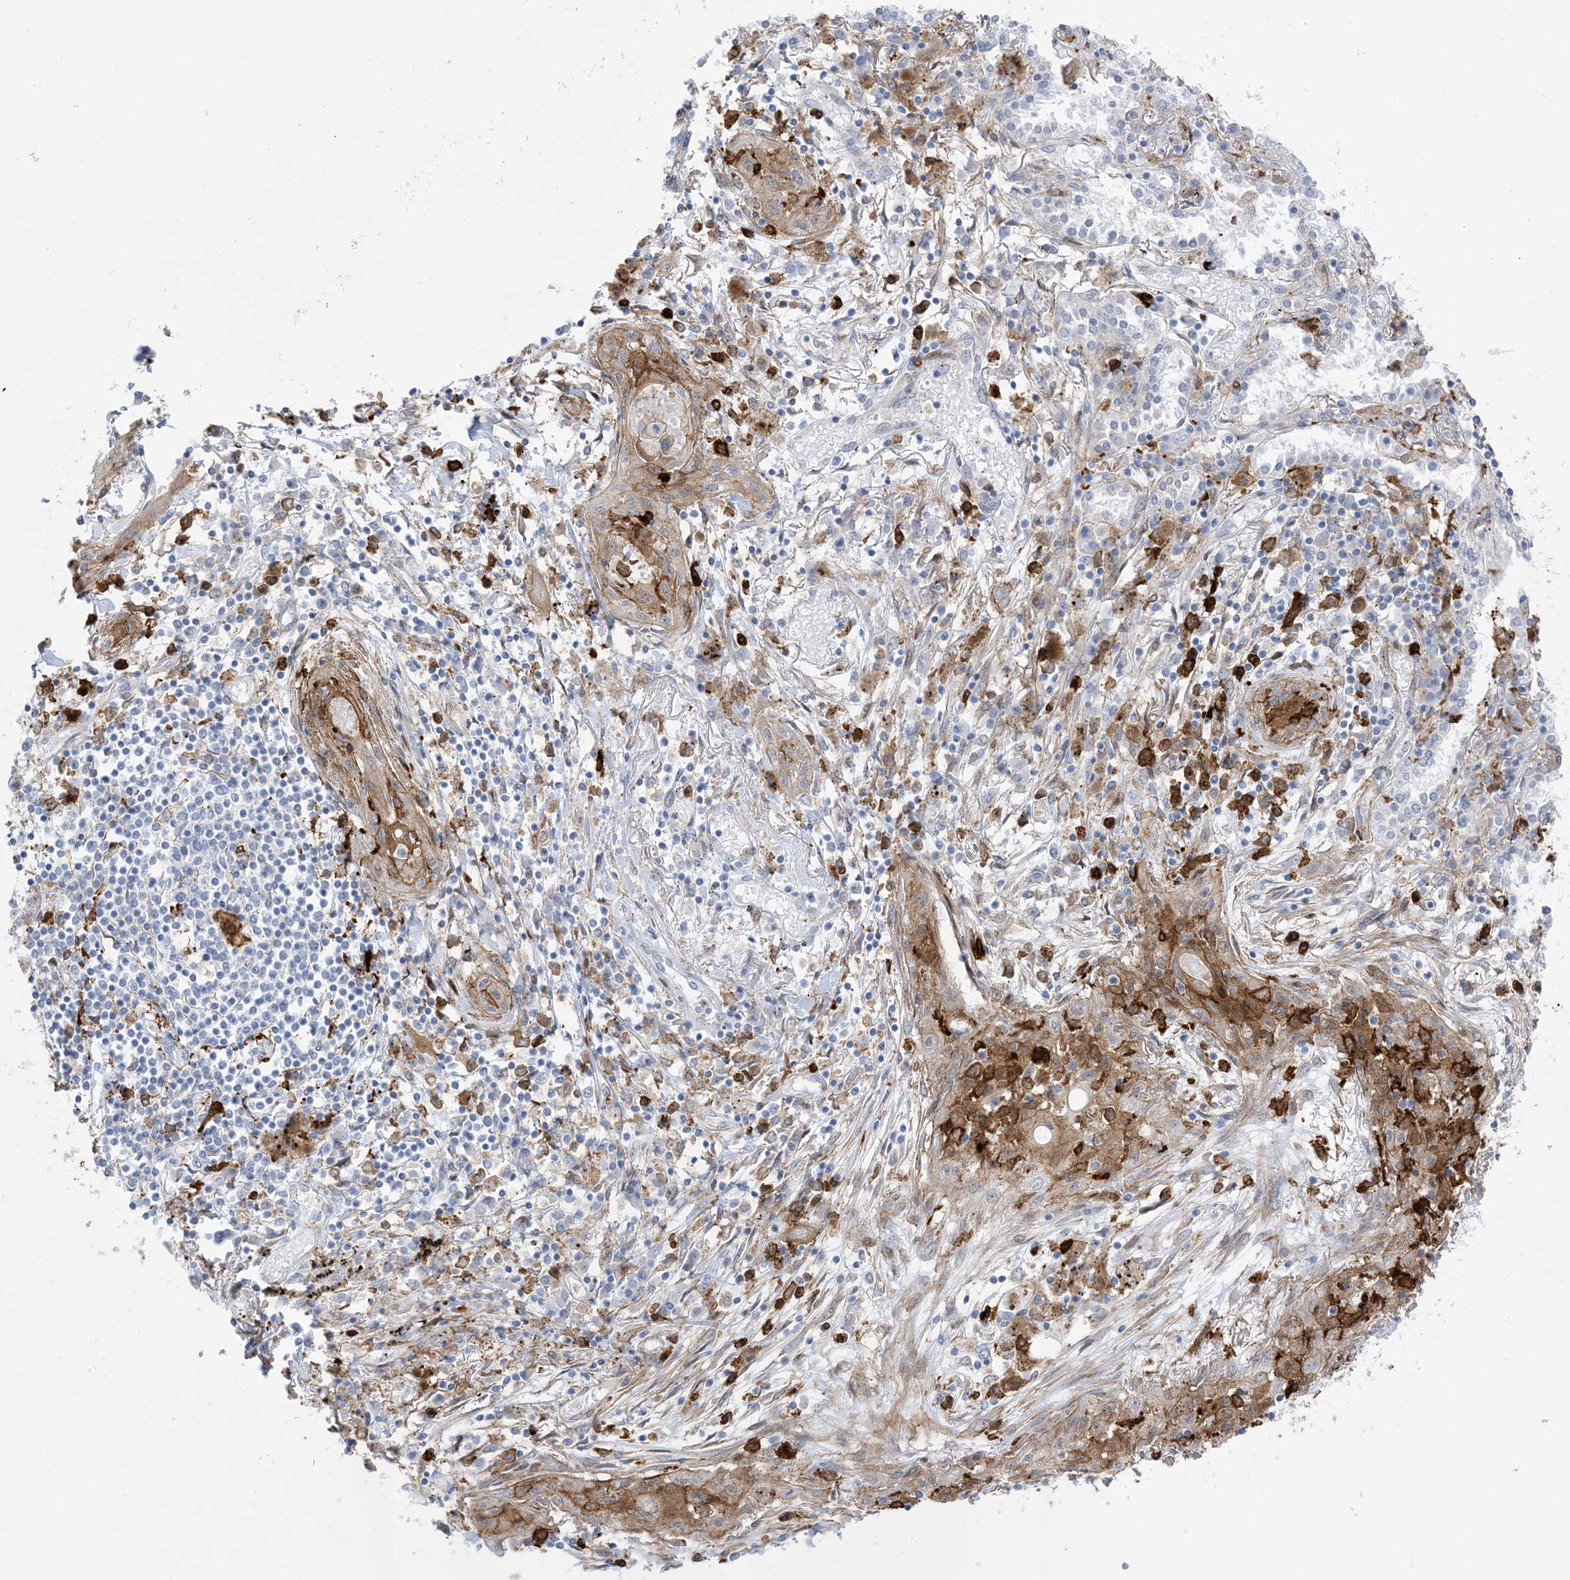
{"staining": {"intensity": "moderate", "quantity": ">75%", "location": "cytoplasmic/membranous"}, "tissue": "lung cancer", "cell_type": "Tumor cells", "image_type": "cancer", "snomed": [{"axis": "morphology", "description": "Squamous cell carcinoma, NOS"}, {"axis": "topography", "description": "Lung"}], "caption": "Brown immunohistochemical staining in human lung squamous cell carcinoma reveals moderate cytoplasmic/membranous expression in approximately >75% of tumor cells. Nuclei are stained in blue.", "gene": "ICMT", "patient": {"sex": "female", "age": 47}}